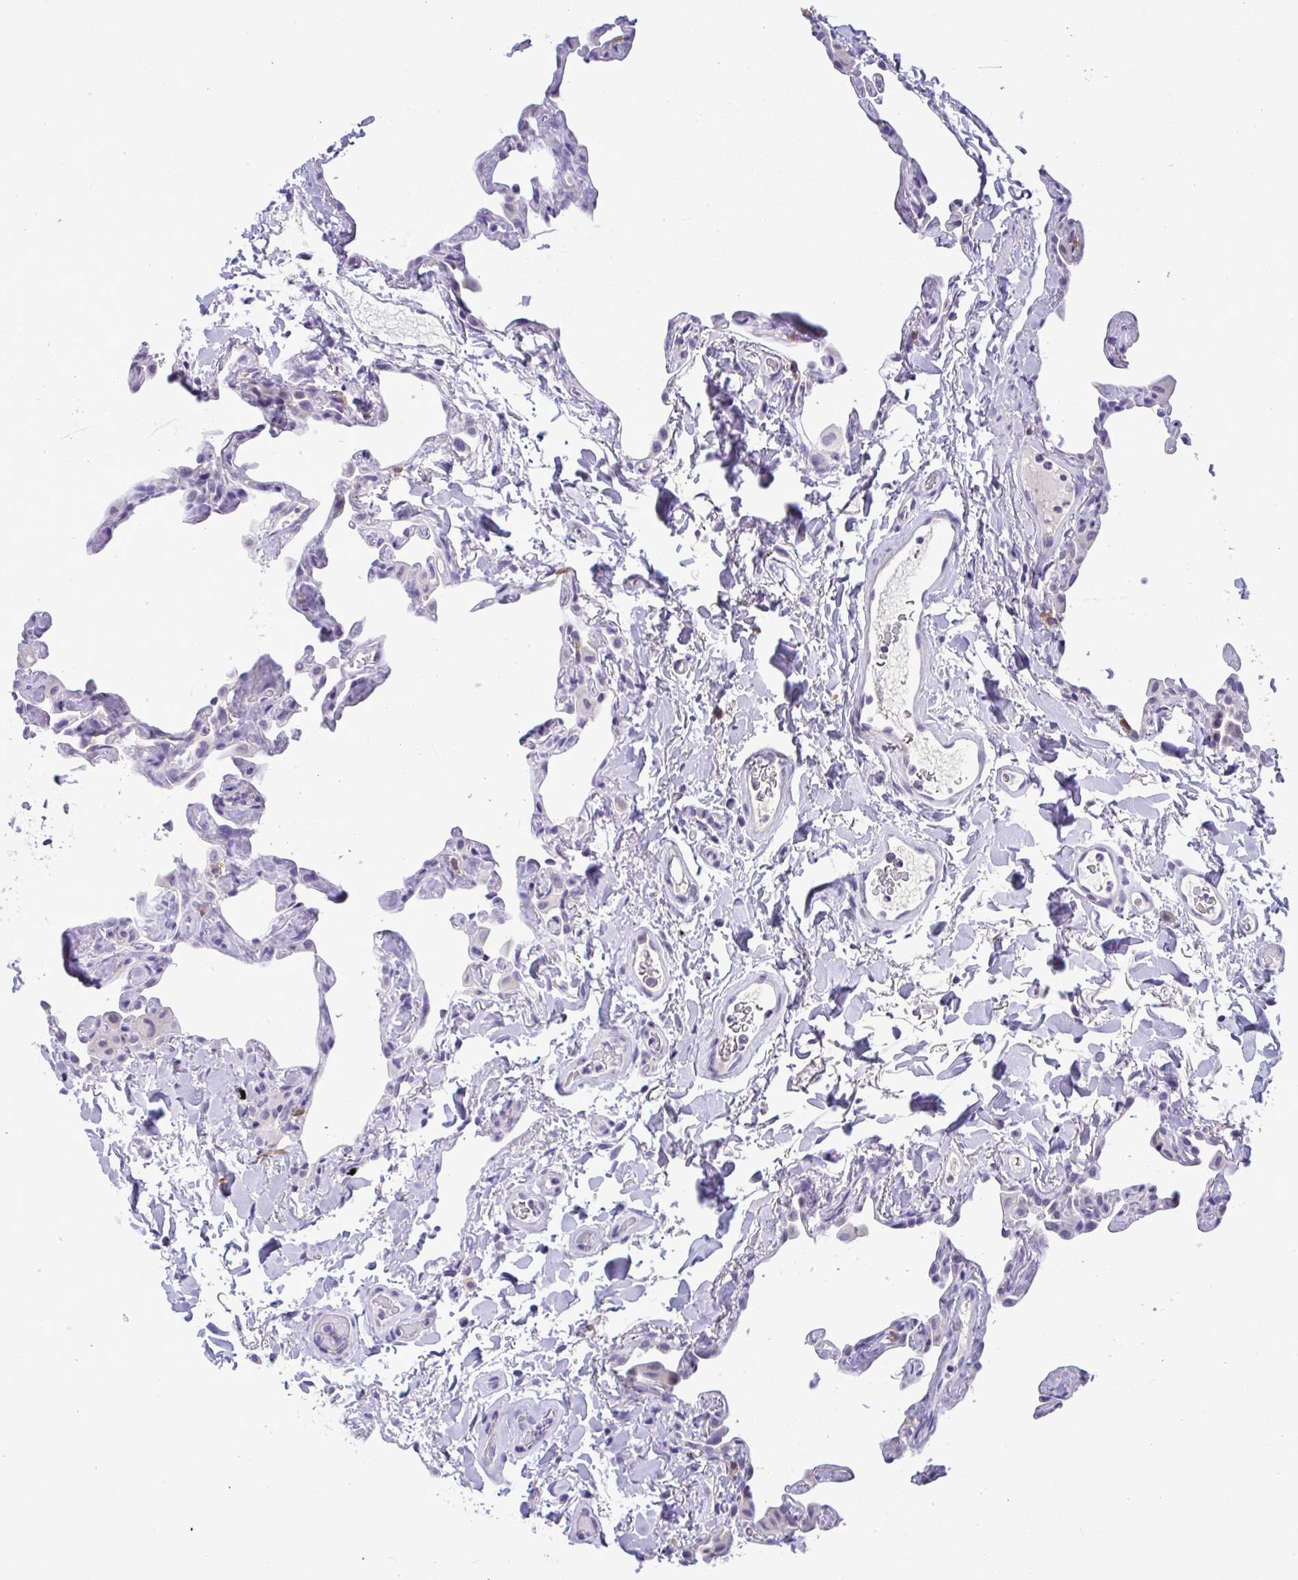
{"staining": {"intensity": "negative", "quantity": "none", "location": "none"}, "tissue": "lung", "cell_type": "Alveolar cells", "image_type": "normal", "snomed": [{"axis": "morphology", "description": "Normal tissue, NOS"}, {"axis": "topography", "description": "Lung"}], "caption": "Immunohistochemical staining of normal human lung exhibits no significant expression in alveolar cells. Nuclei are stained in blue.", "gene": "YBX2", "patient": {"sex": "male", "age": 65}}